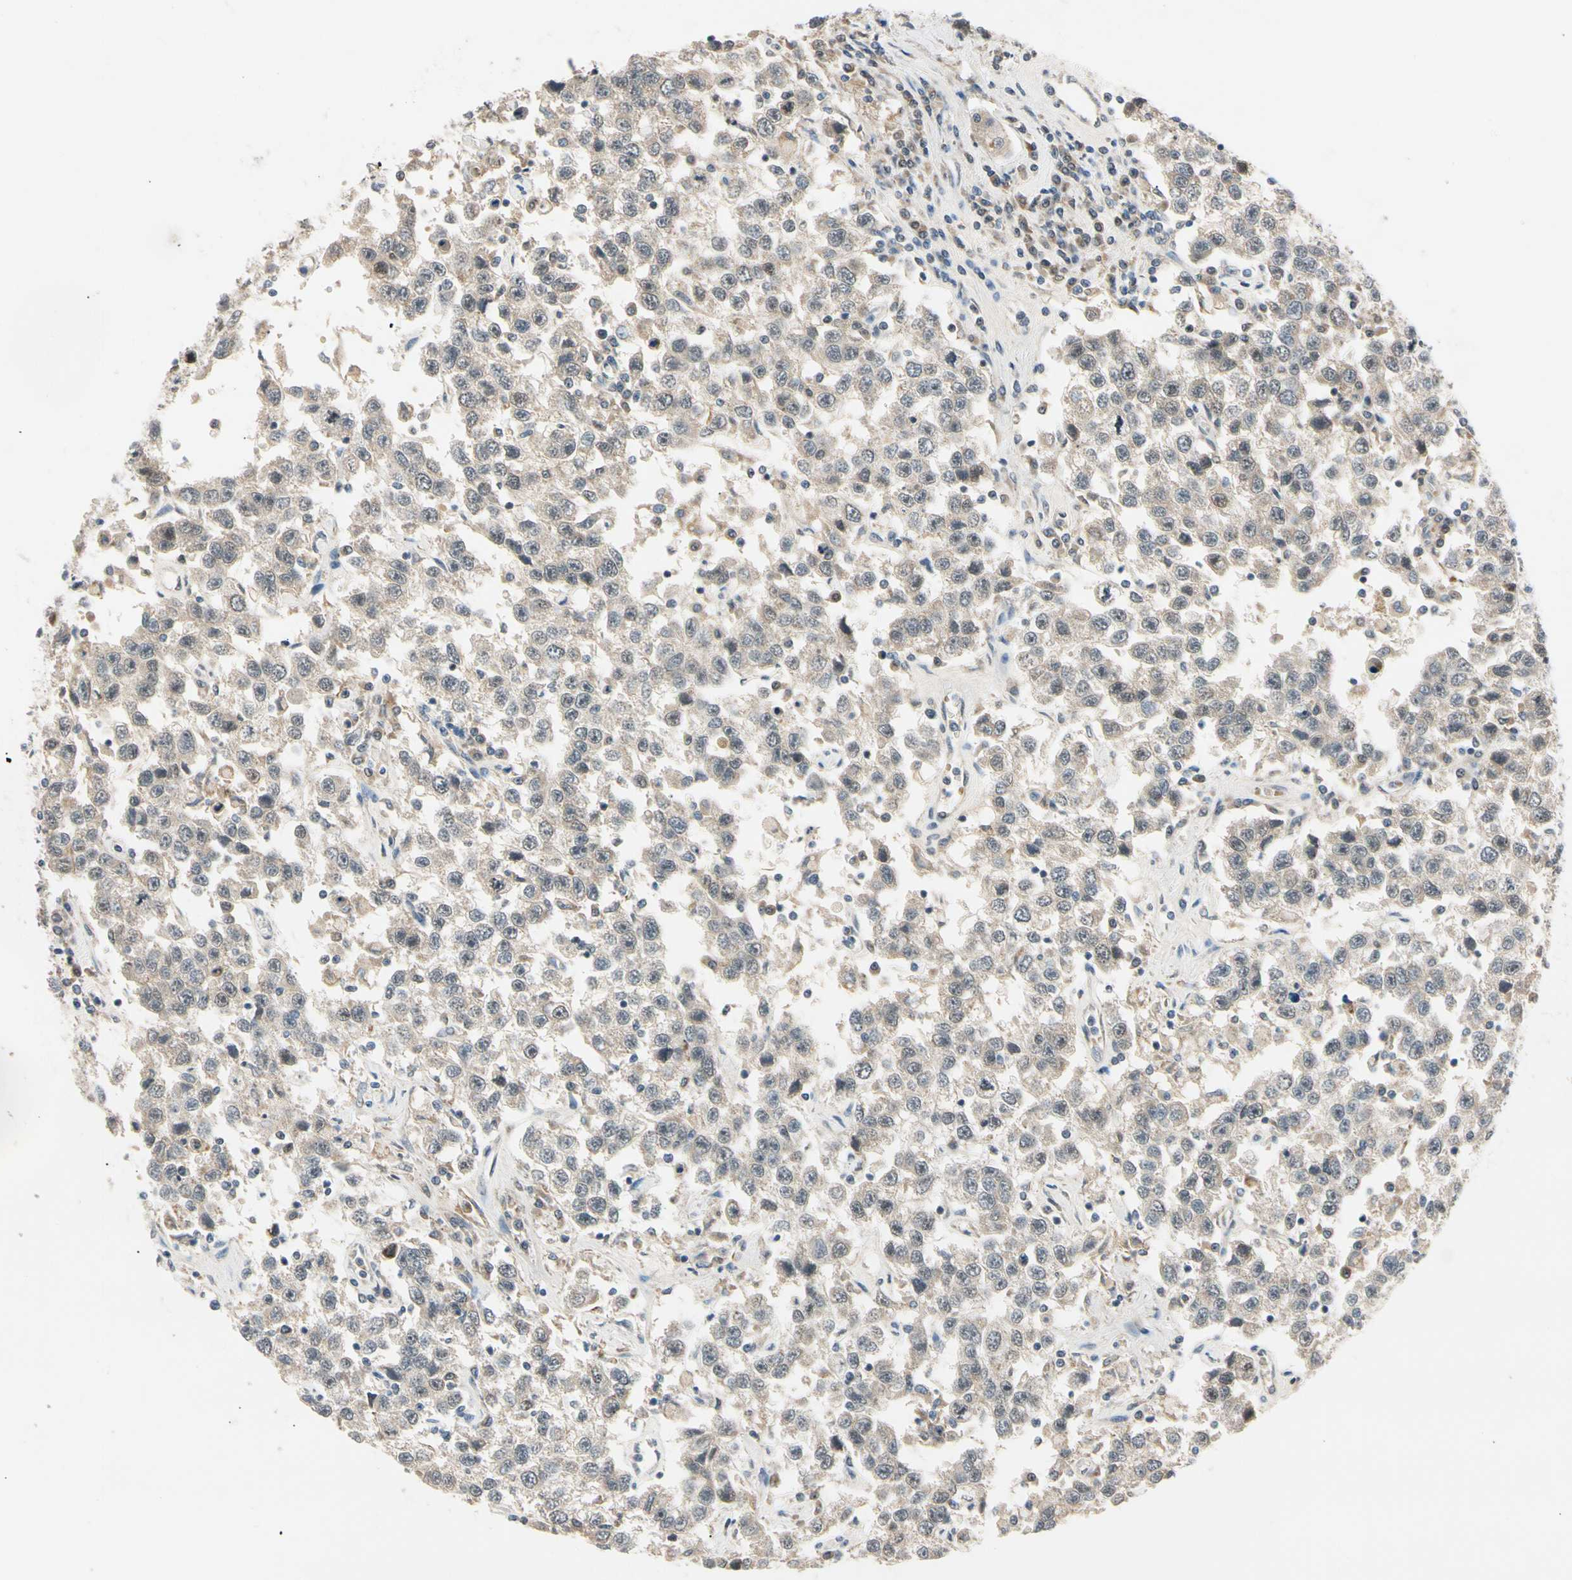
{"staining": {"intensity": "weak", "quantity": ">75%", "location": "cytoplasmic/membranous"}, "tissue": "testis cancer", "cell_type": "Tumor cells", "image_type": "cancer", "snomed": [{"axis": "morphology", "description": "Seminoma, NOS"}, {"axis": "topography", "description": "Testis"}], "caption": "Protein expression analysis of human testis seminoma reveals weak cytoplasmic/membranous expression in about >75% of tumor cells.", "gene": "RIOX2", "patient": {"sex": "male", "age": 41}}